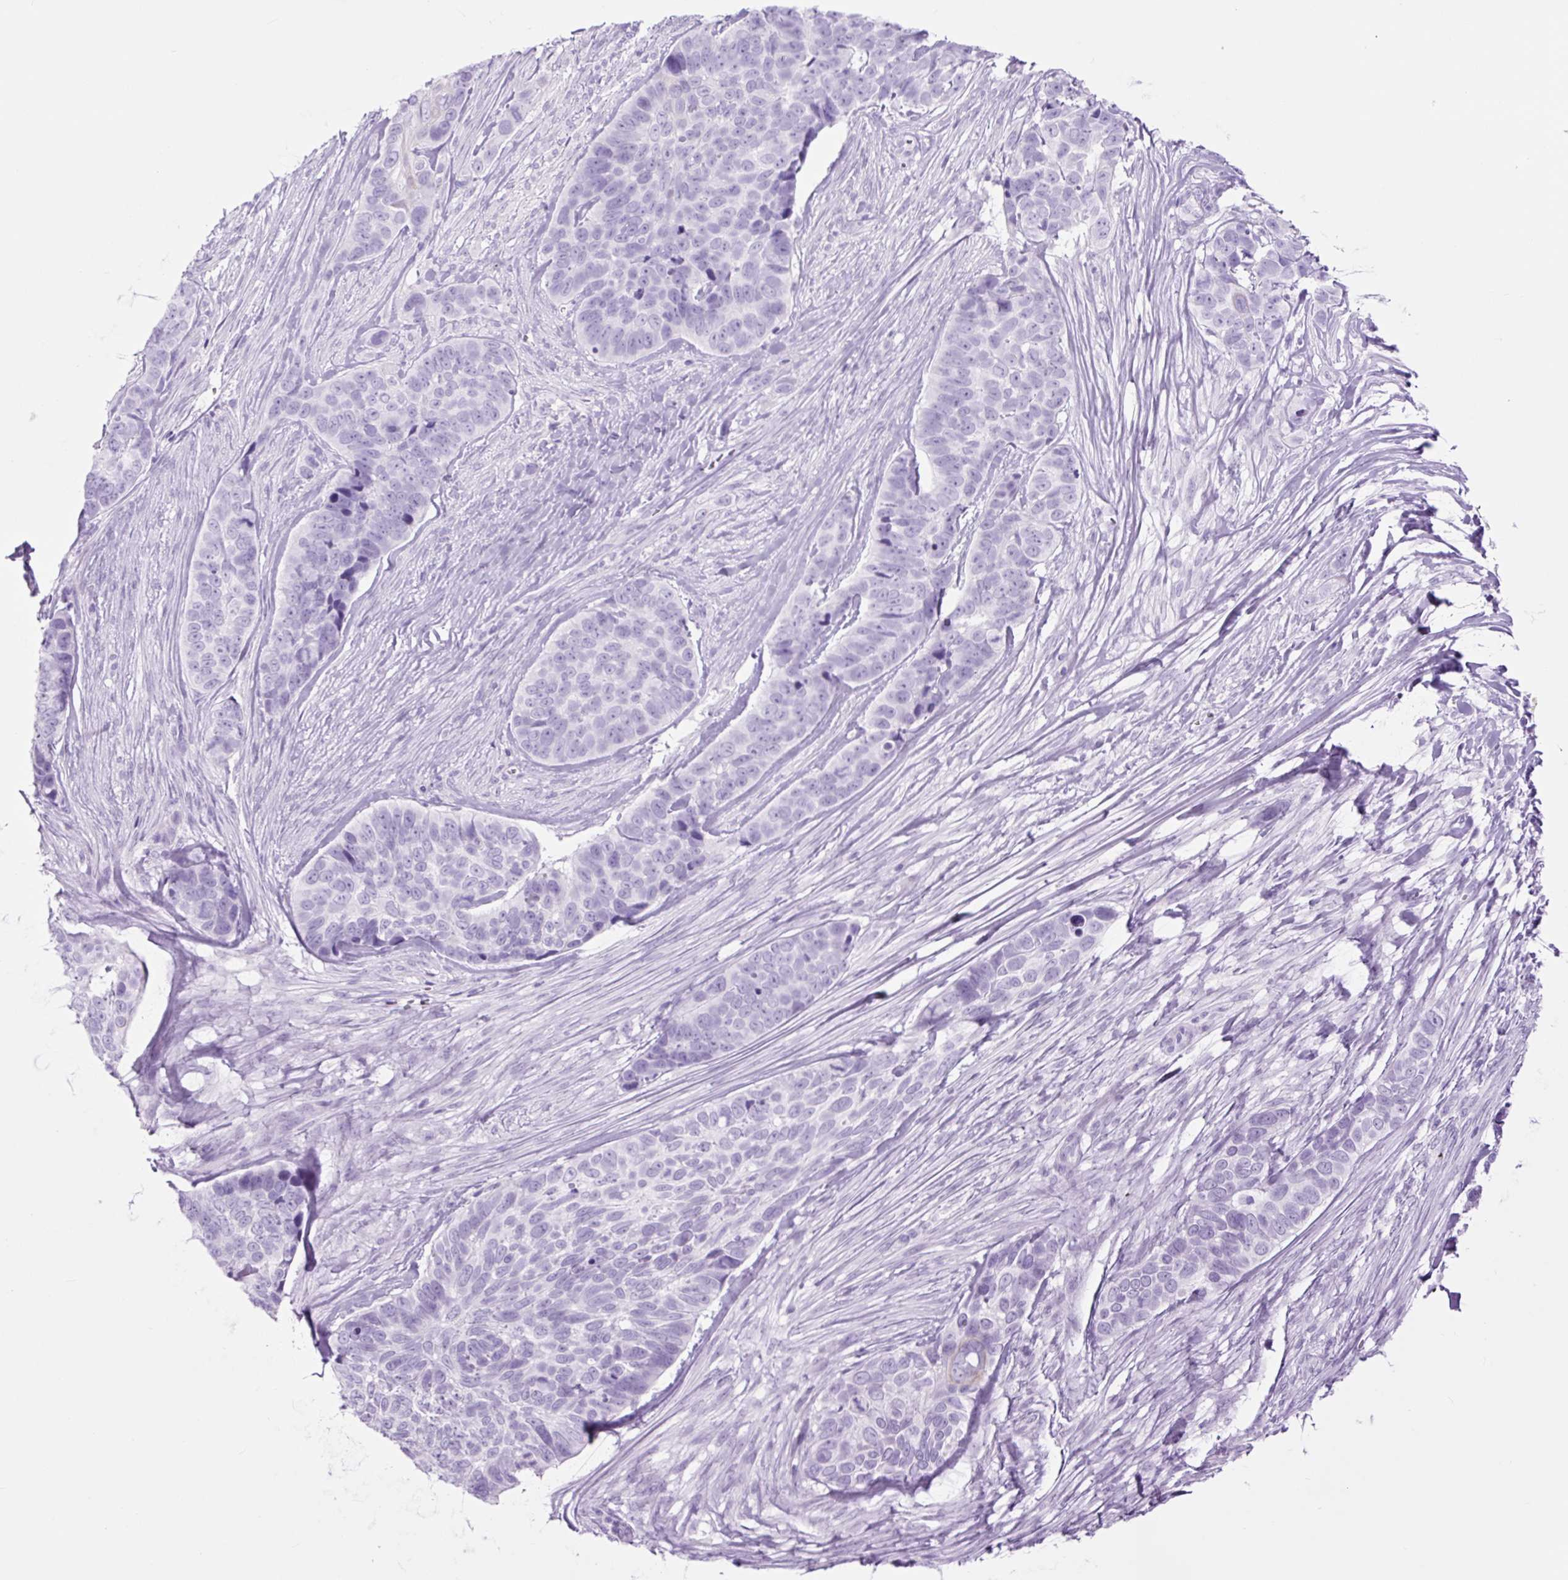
{"staining": {"intensity": "negative", "quantity": "none", "location": "none"}, "tissue": "skin cancer", "cell_type": "Tumor cells", "image_type": "cancer", "snomed": [{"axis": "morphology", "description": "Basal cell carcinoma"}, {"axis": "topography", "description": "Skin"}], "caption": "The photomicrograph displays no significant expression in tumor cells of skin cancer.", "gene": "TFF2", "patient": {"sex": "female", "age": 82}}